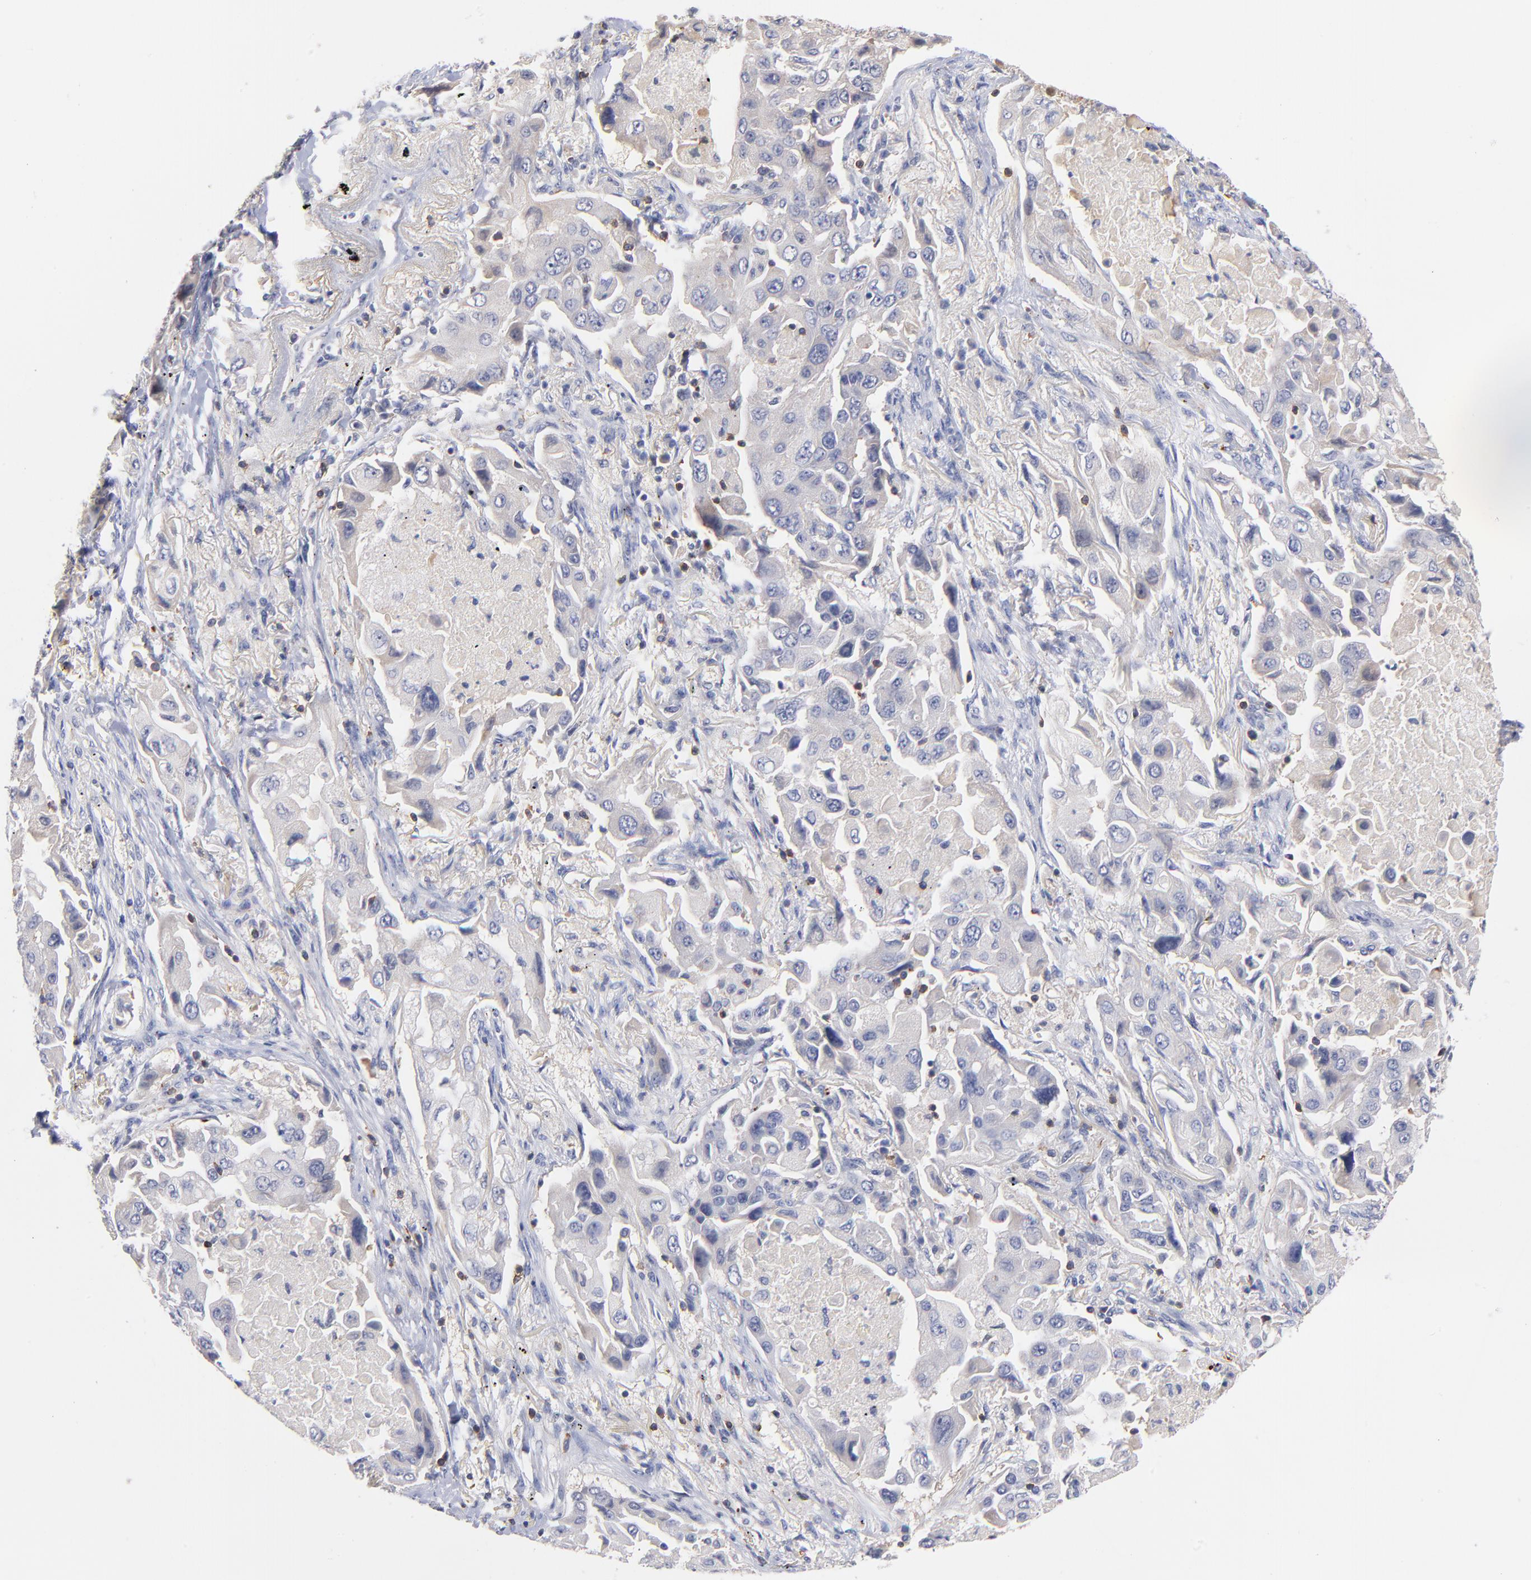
{"staining": {"intensity": "negative", "quantity": "none", "location": "none"}, "tissue": "lung cancer", "cell_type": "Tumor cells", "image_type": "cancer", "snomed": [{"axis": "morphology", "description": "Adenocarcinoma, NOS"}, {"axis": "topography", "description": "Lung"}], "caption": "Human lung adenocarcinoma stained for a protein using immunohistochemistry (IHC) exhibits no positivity in tumor cells.", "gene": "KREMEN2", "patient": {"sex": "female", "age": 65}}